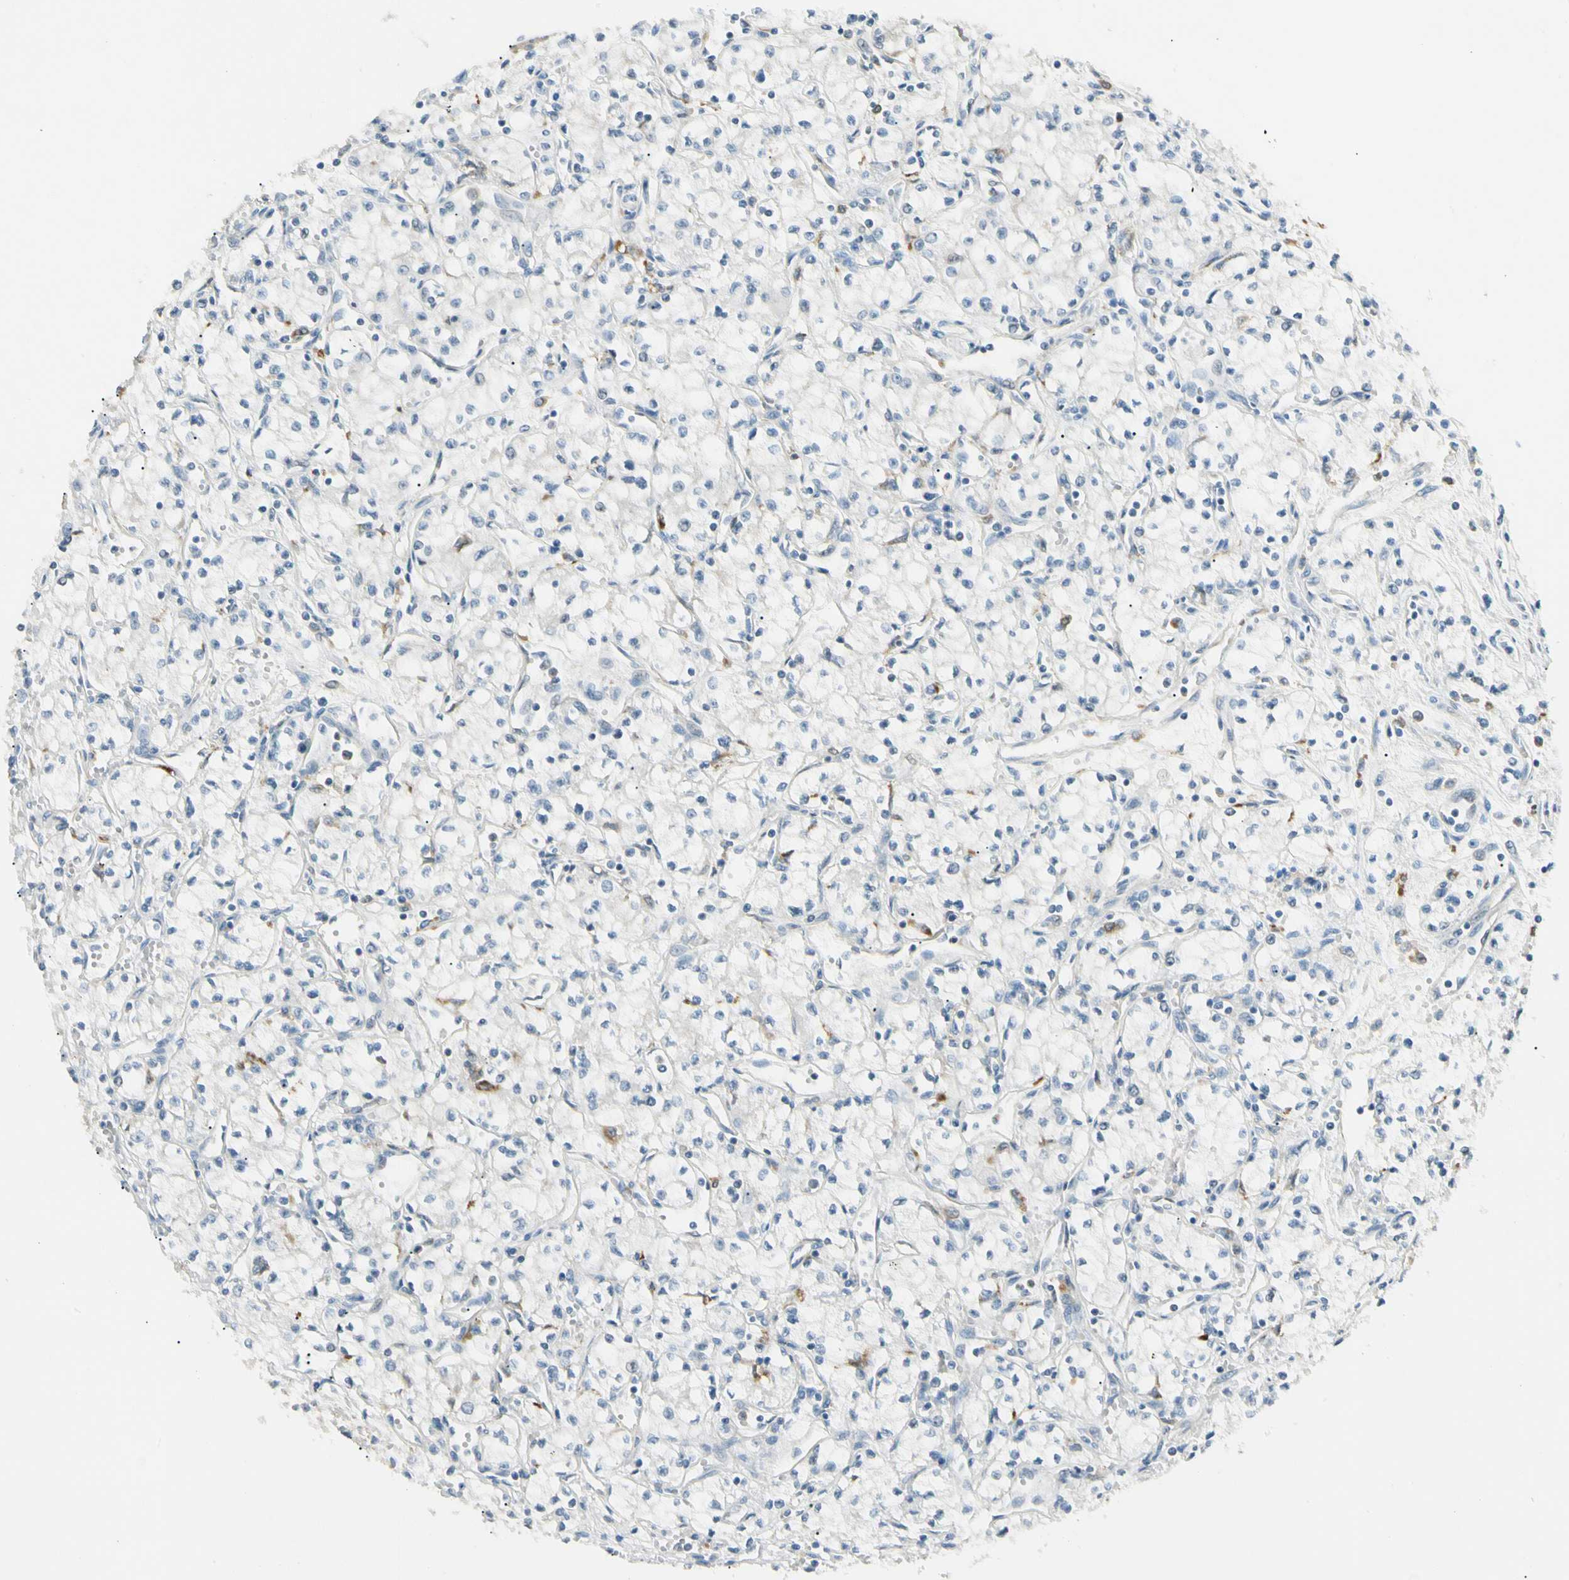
{"staining": {"intensity": "negative", "quantity": "none", "location": "none"}, "tissue": "renal cancer", "cell_type": "Tumor cells", "image_type": "cancer", "snomed": [{"axis": "morphology", "description": "Normal tissue, NOS"}, {"axis": "morphology", "description": "Adenocarcinoma, NOS"}, {"axis": "topography", "description": "Kidney"}], "caption": "The image displays no significant expression in tumor cells of adenocarcinoma (renal).", "gene": "LPCAT2", "patient": {"sex": "male", "age": 59}}